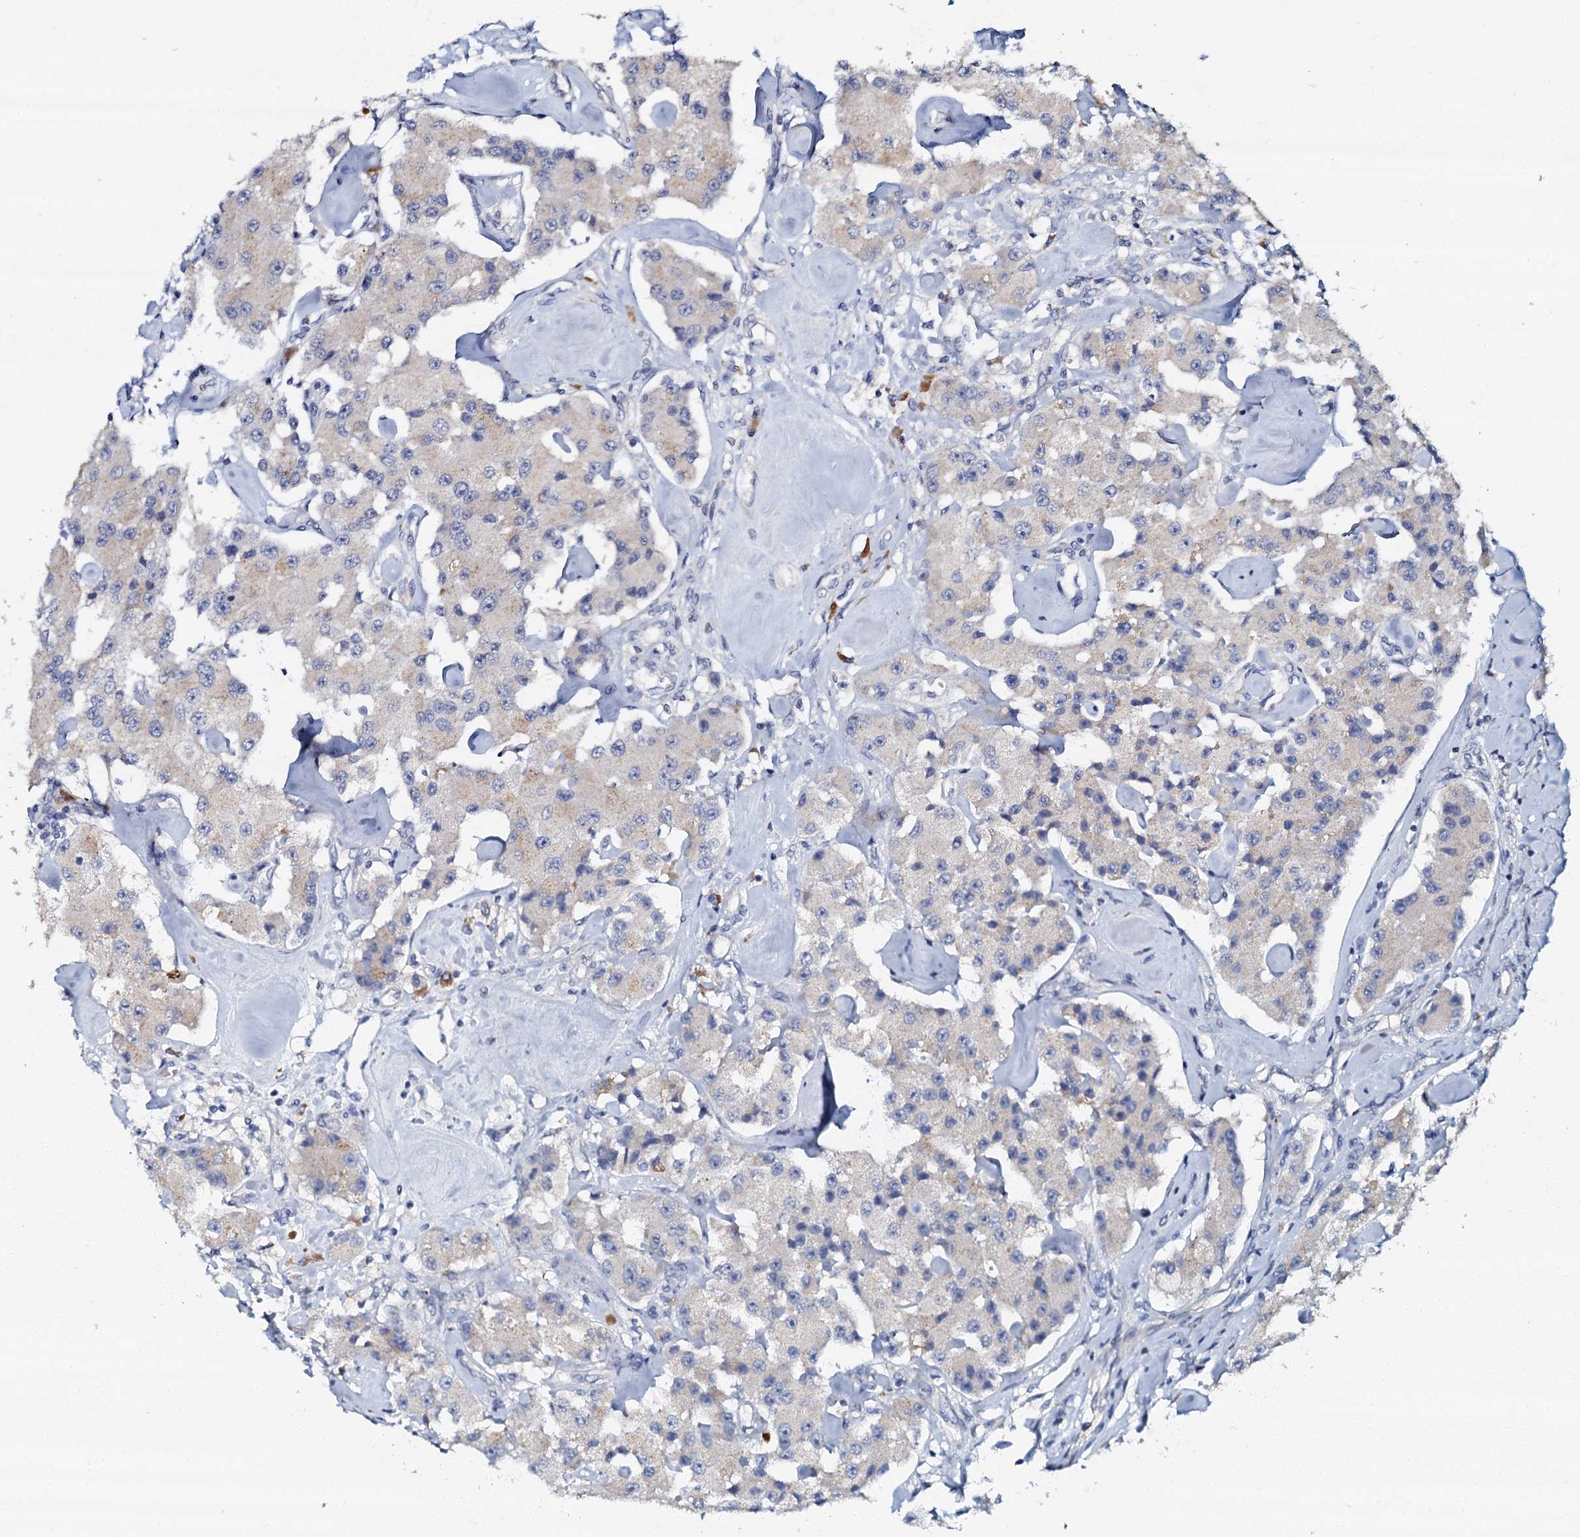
{"staining": {"intensity": "negative", "quantity": "none", "location": "none"}, "tissue": "carcinoid", "cell_type": "Tumor cells", "image_type": "cancer", "snomed": [{"axis": "morphology", "description": "Carcinoid, malignant, NOS"}, {"axis": "topography", "description": "Pancreas"}], "caption": "Malignant carcinoid was stained to show a protein in brown. There is no significant expression in tumor cells. Brightfield microscopy of IHC stained with DAB (brown) and hematoxylin (blue), captured at high magnification.", "gene": "OLAH", "patient": {"sex": "male", "age": 41}}